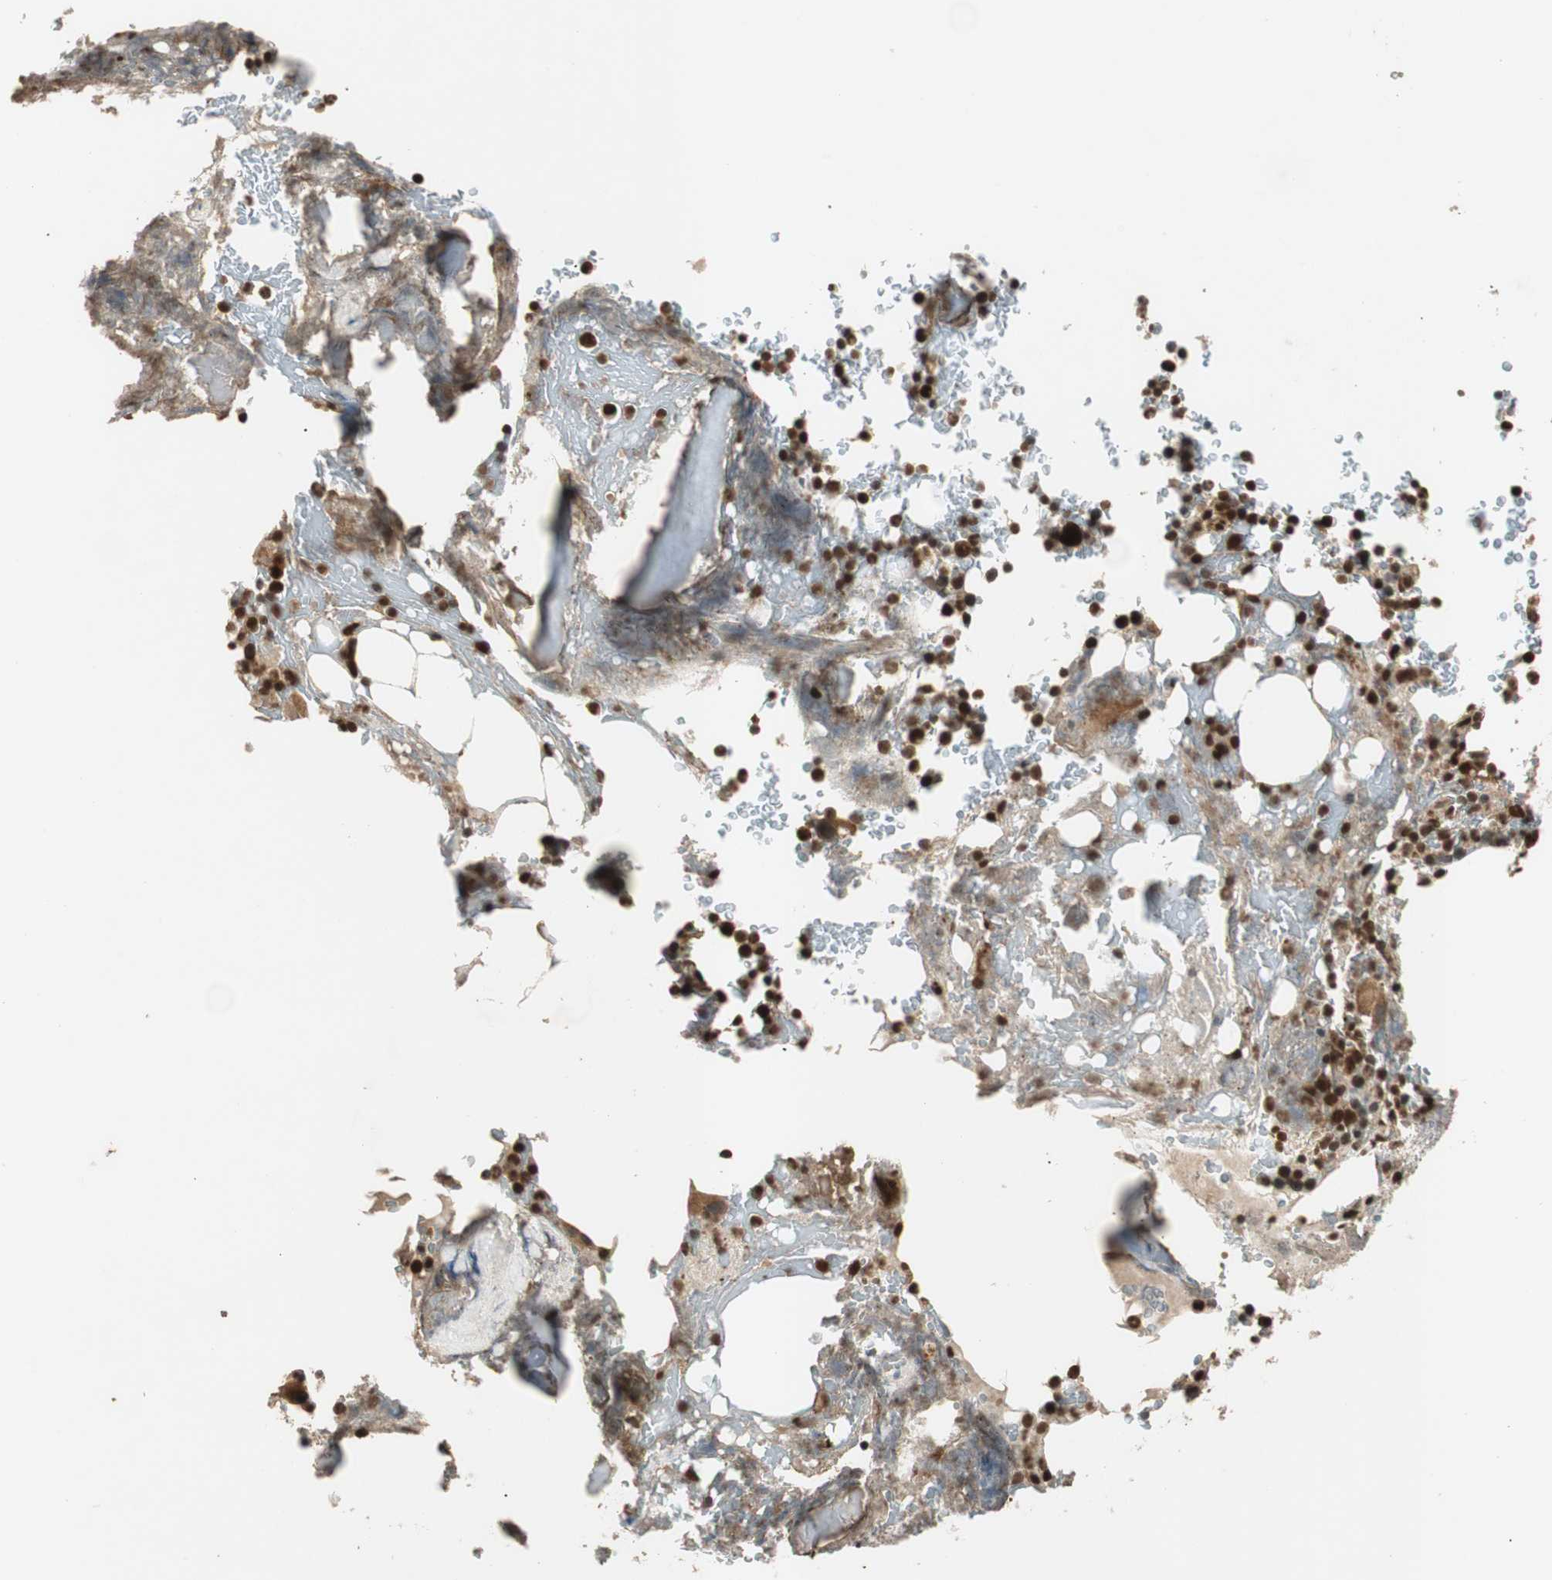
{"staining": {"intensity": "strong", "quantity": ">75%", "location": "cytoplasmic/membranous,nuclear"}, "tissue": "bone marrow", "cell_type": "Hematopoietic cells", "image_type": "normal", "snomed": [{"axis": "morphology", "description": "Normal tissue, NOS"}, {"axis": "topography", "description": "Bone marrow"}], "caption": "Hematopoietic cells demonstrate strong cytoplasmic/membranous,nuclear positivity in approximately >75% of cells in normal bone marrow.", "gene": "RPA3", "patient": {"sex": "female", "age": 66}}